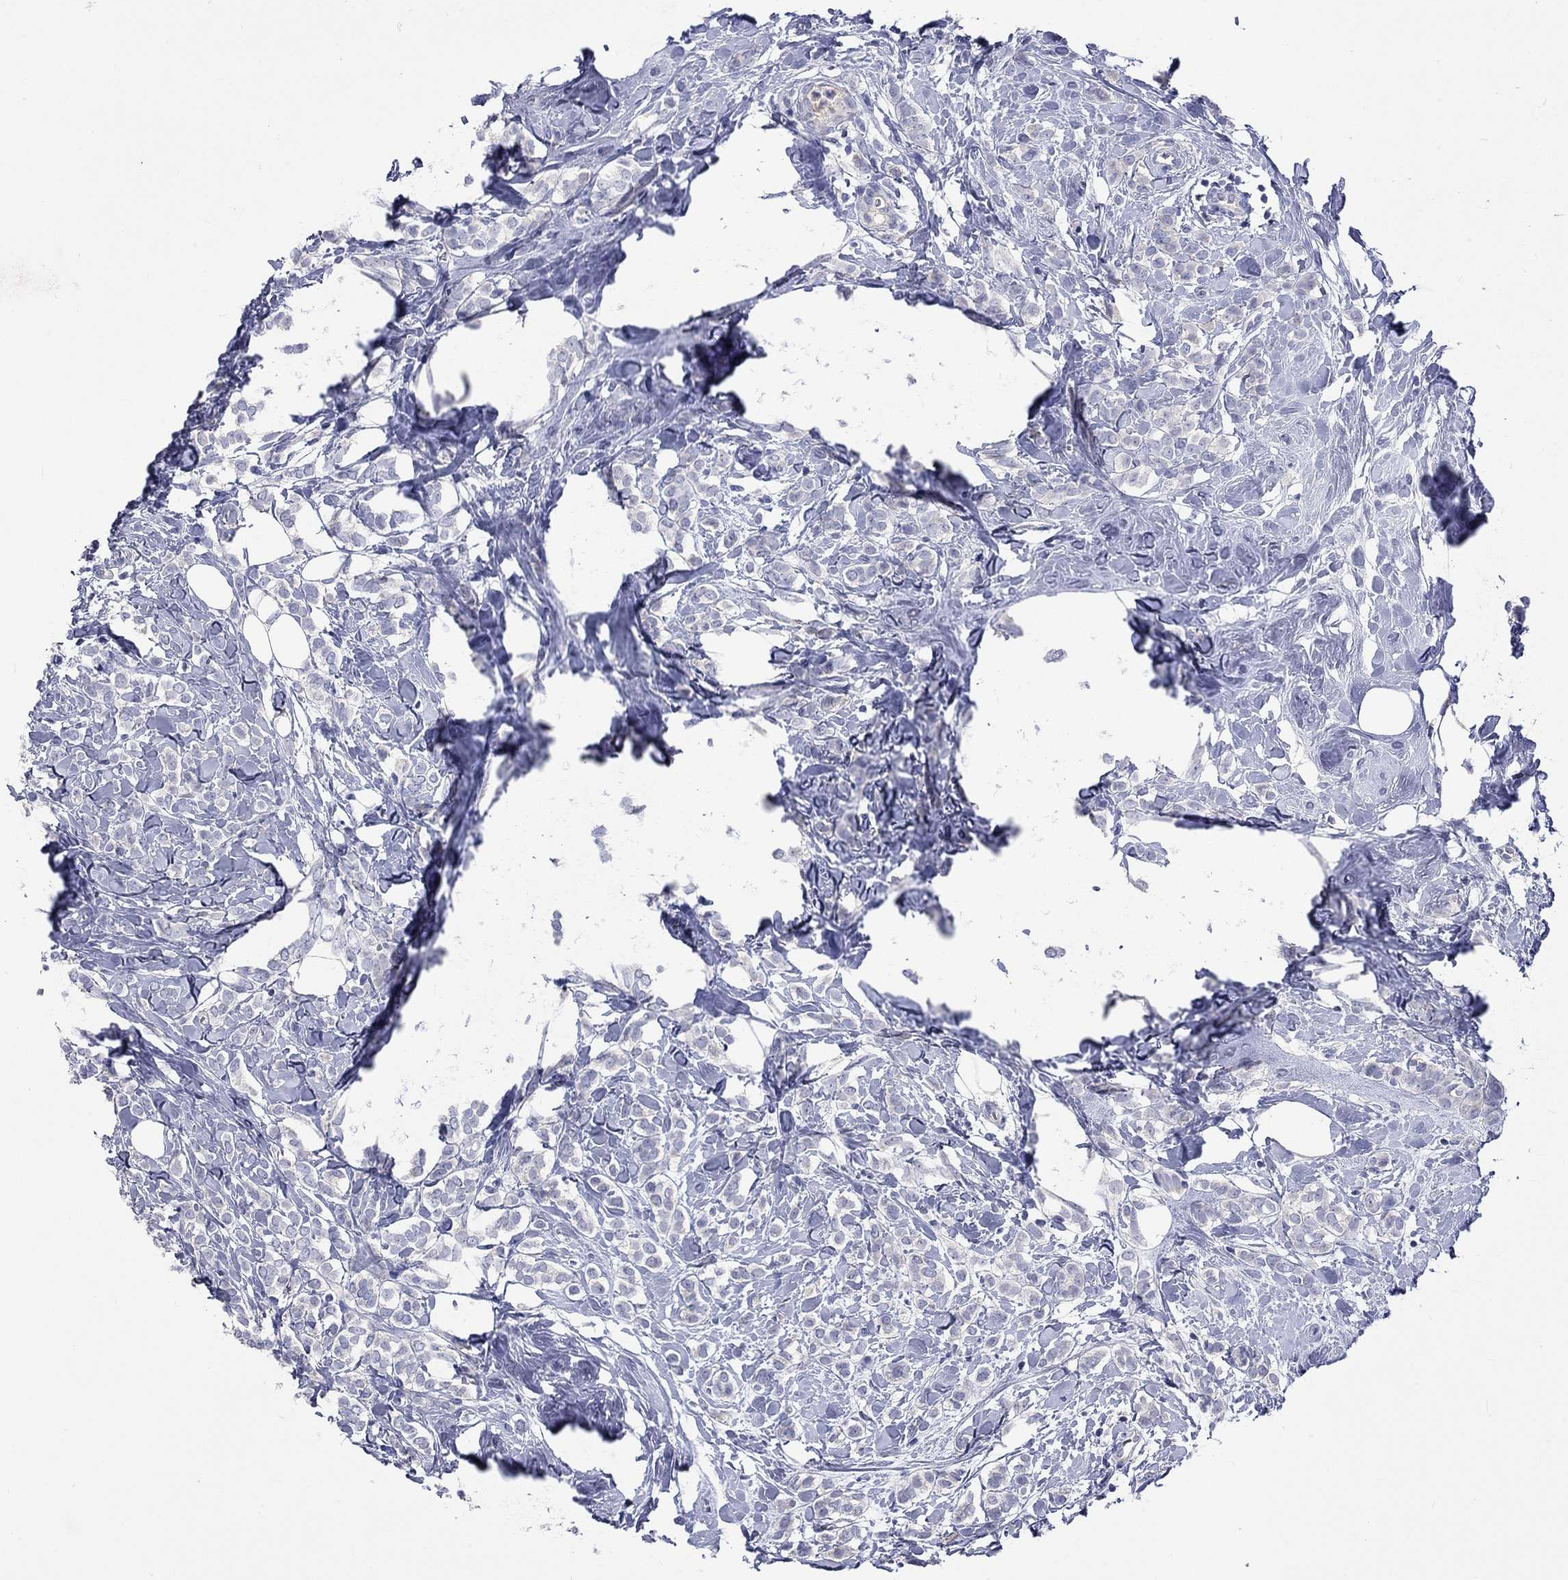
{"staining": {"intensity": "negative", "quantity": "none", "location": "none"}, "tissue": "breast cancer", "cell_type": "Tumor cells", "image_type": "cancer", "snomed": [{"axis": "morphology", "description": "Lobular carcinoma"}, {"axis": "topography", "description": "Breast"}], "caption": "Lobular carcinoma (breast) stained for a protein using IHC demonstrates no expression tumor cells.", "gene": "LRFN4", "patient": {"sex": "female", "age": 49}}